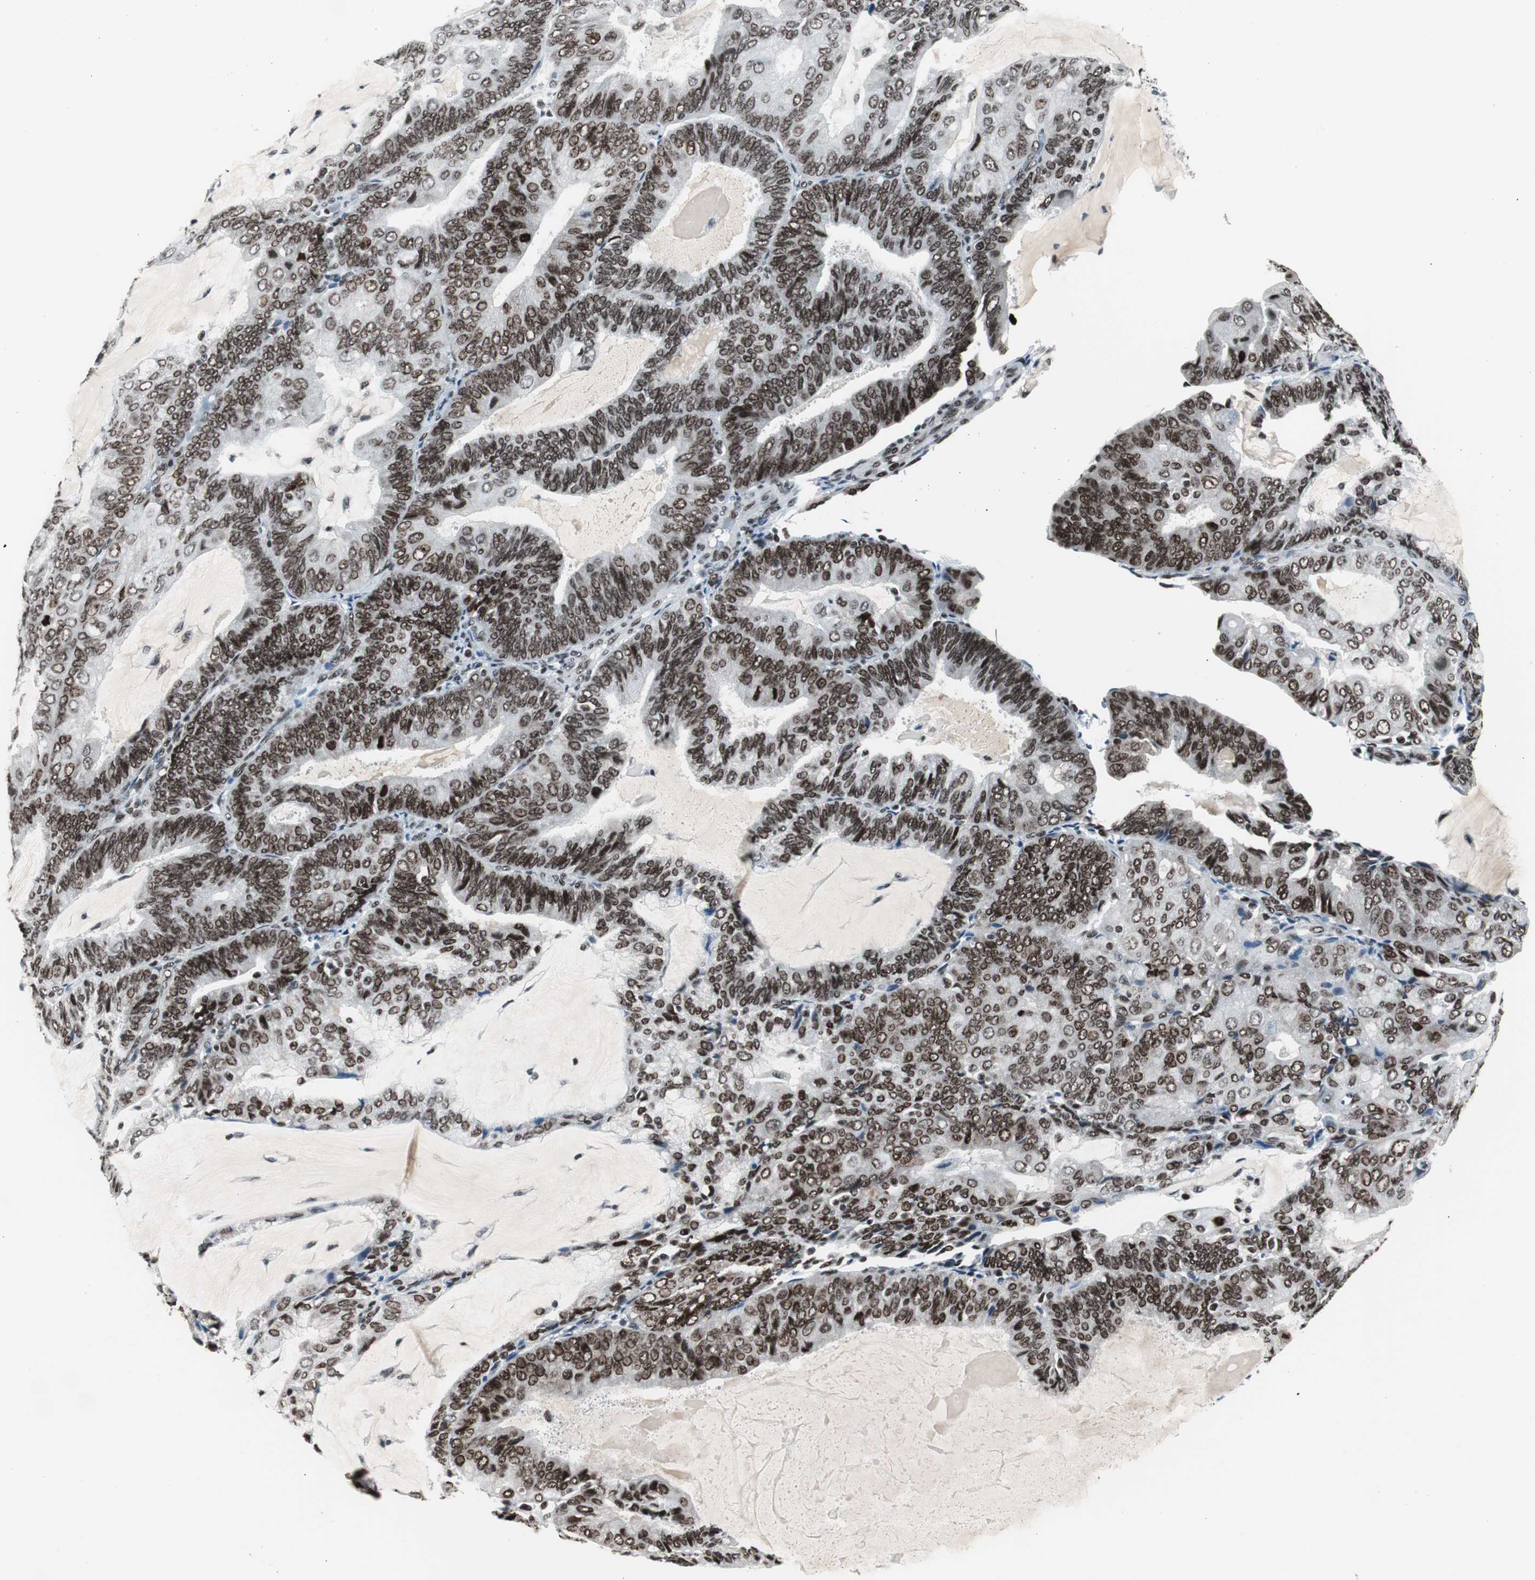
{"staining": {"intensity": "strong", "quantity": ">75%", "location": "nuclear"}, "tissue": "endometrial cancer", "cell_type": "Tumor cells", "image_type": "cancer", "snomed": [{"axis": "morphology", "description": "Adenocarcinoma, NOS"}, {"axis": "topography", "description": "Endometrium"}], "caption": "IHC staining of endometrial cancer, which demonstrates high levels of strong nuclear staining in about >75% of tumor cells indicating strong nuclear protein expression. The staining was performed using DAB (3,3'-diaminobenzidine) (brown) for protein detection and nuclei were counterstained in hematoxylin (blue).", "gene": "XRCC1", "patient": {"sex": "female", "age": 81}}